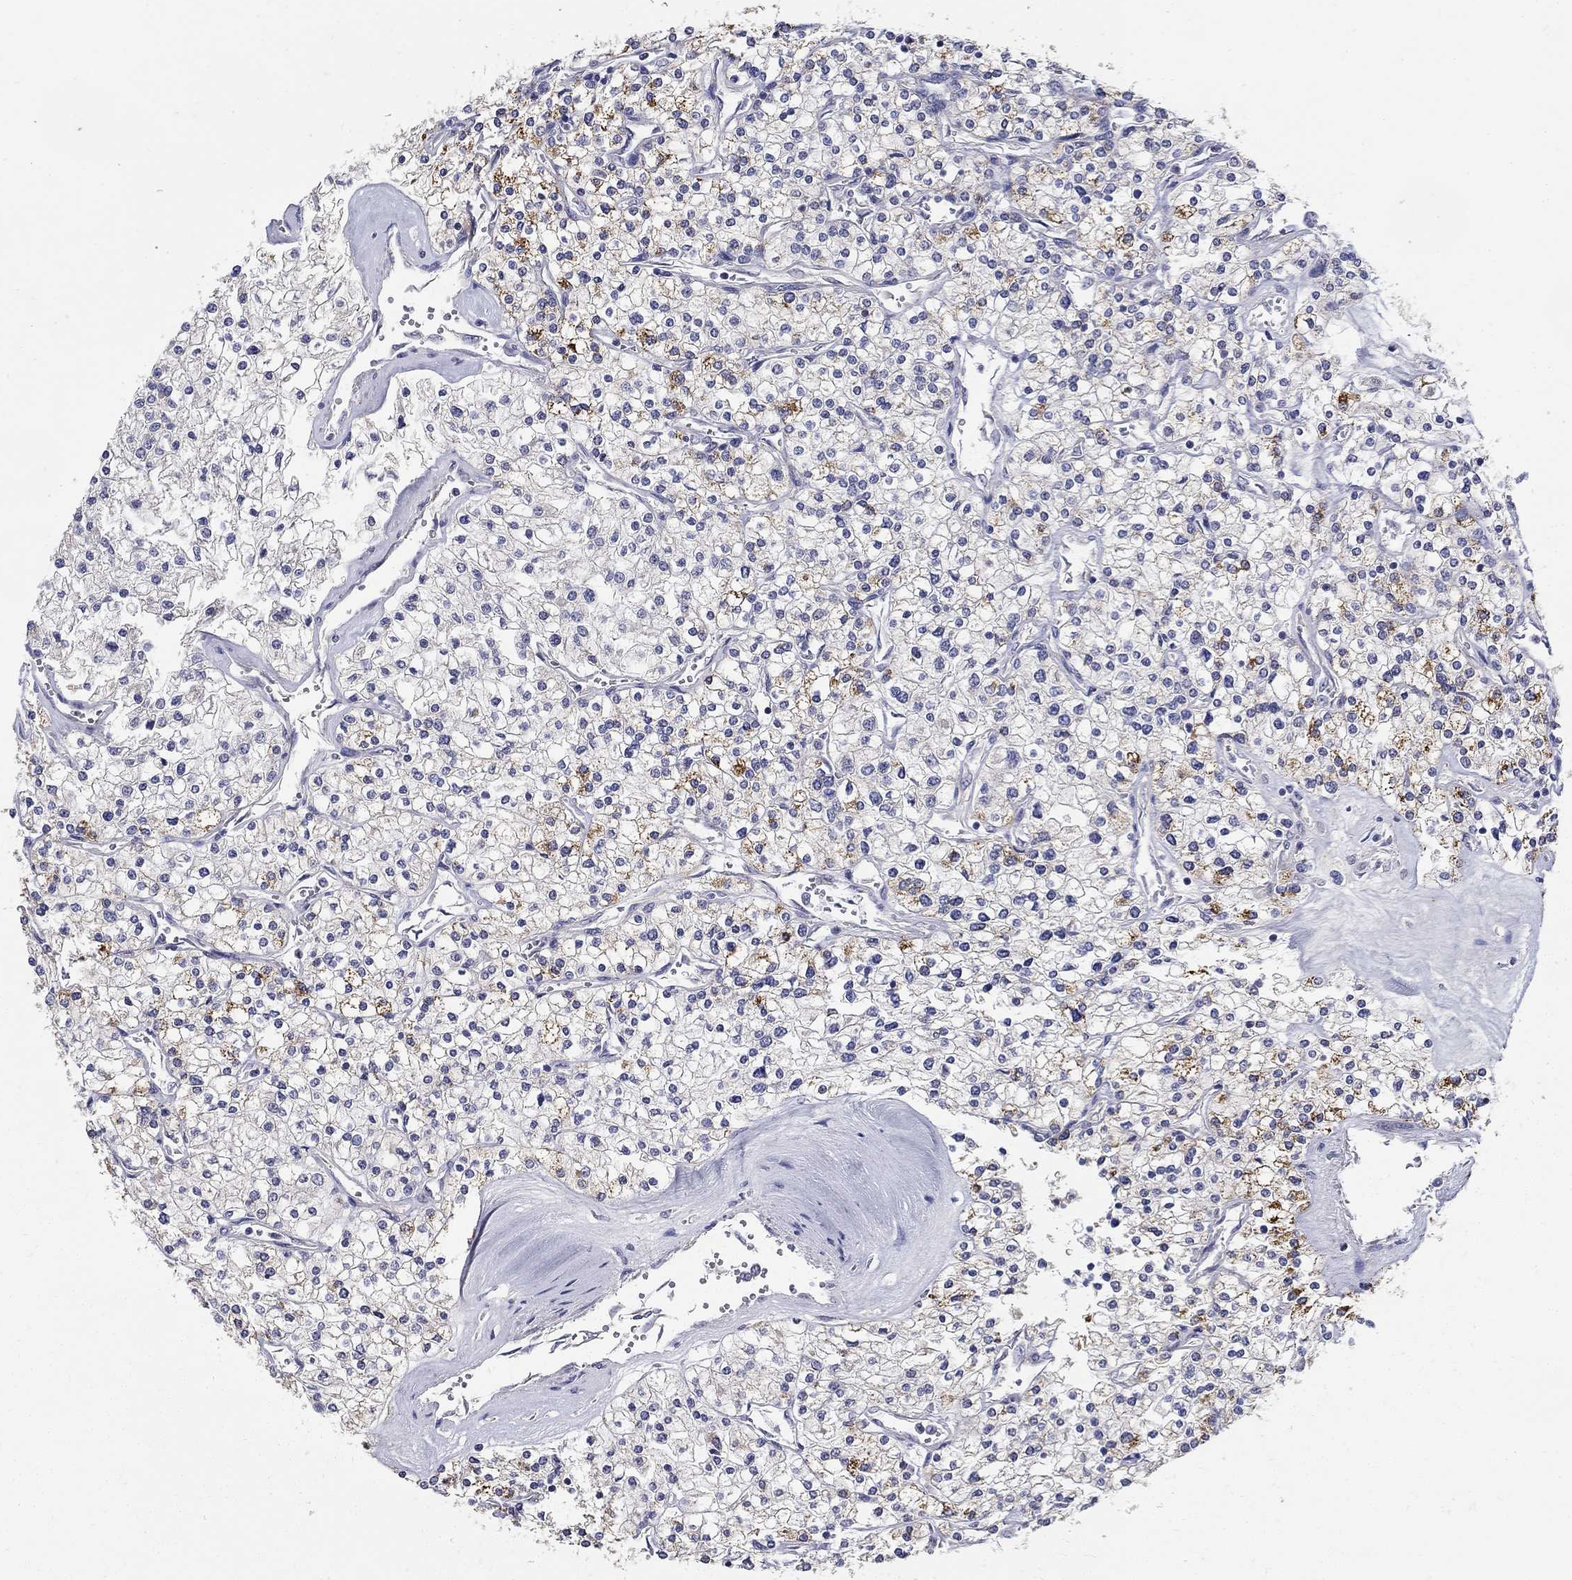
{"staining": {"intensity": "moderate", "quantity": "<25%", "location": "cytoplasmic/membranous"}, "tissue": "renal cancer", "cell_type": "Tumor cells", "image_type": "cancer", "snomed": [{"axis": "morphology", "description": "Adenocarcinoma, NOS"}, {"axis": "topography", "description": "Kidney"}], "caption": "IHC photomicrograph of human adenocarcinoma (renal) stained for a protein (brown), which demonstrates low levels of moderate cytoplasmic/membranous positivity in about <25% of tumor cells.", "gene": "ABCA4", "patient": {"sex": "male", "age": 80}}